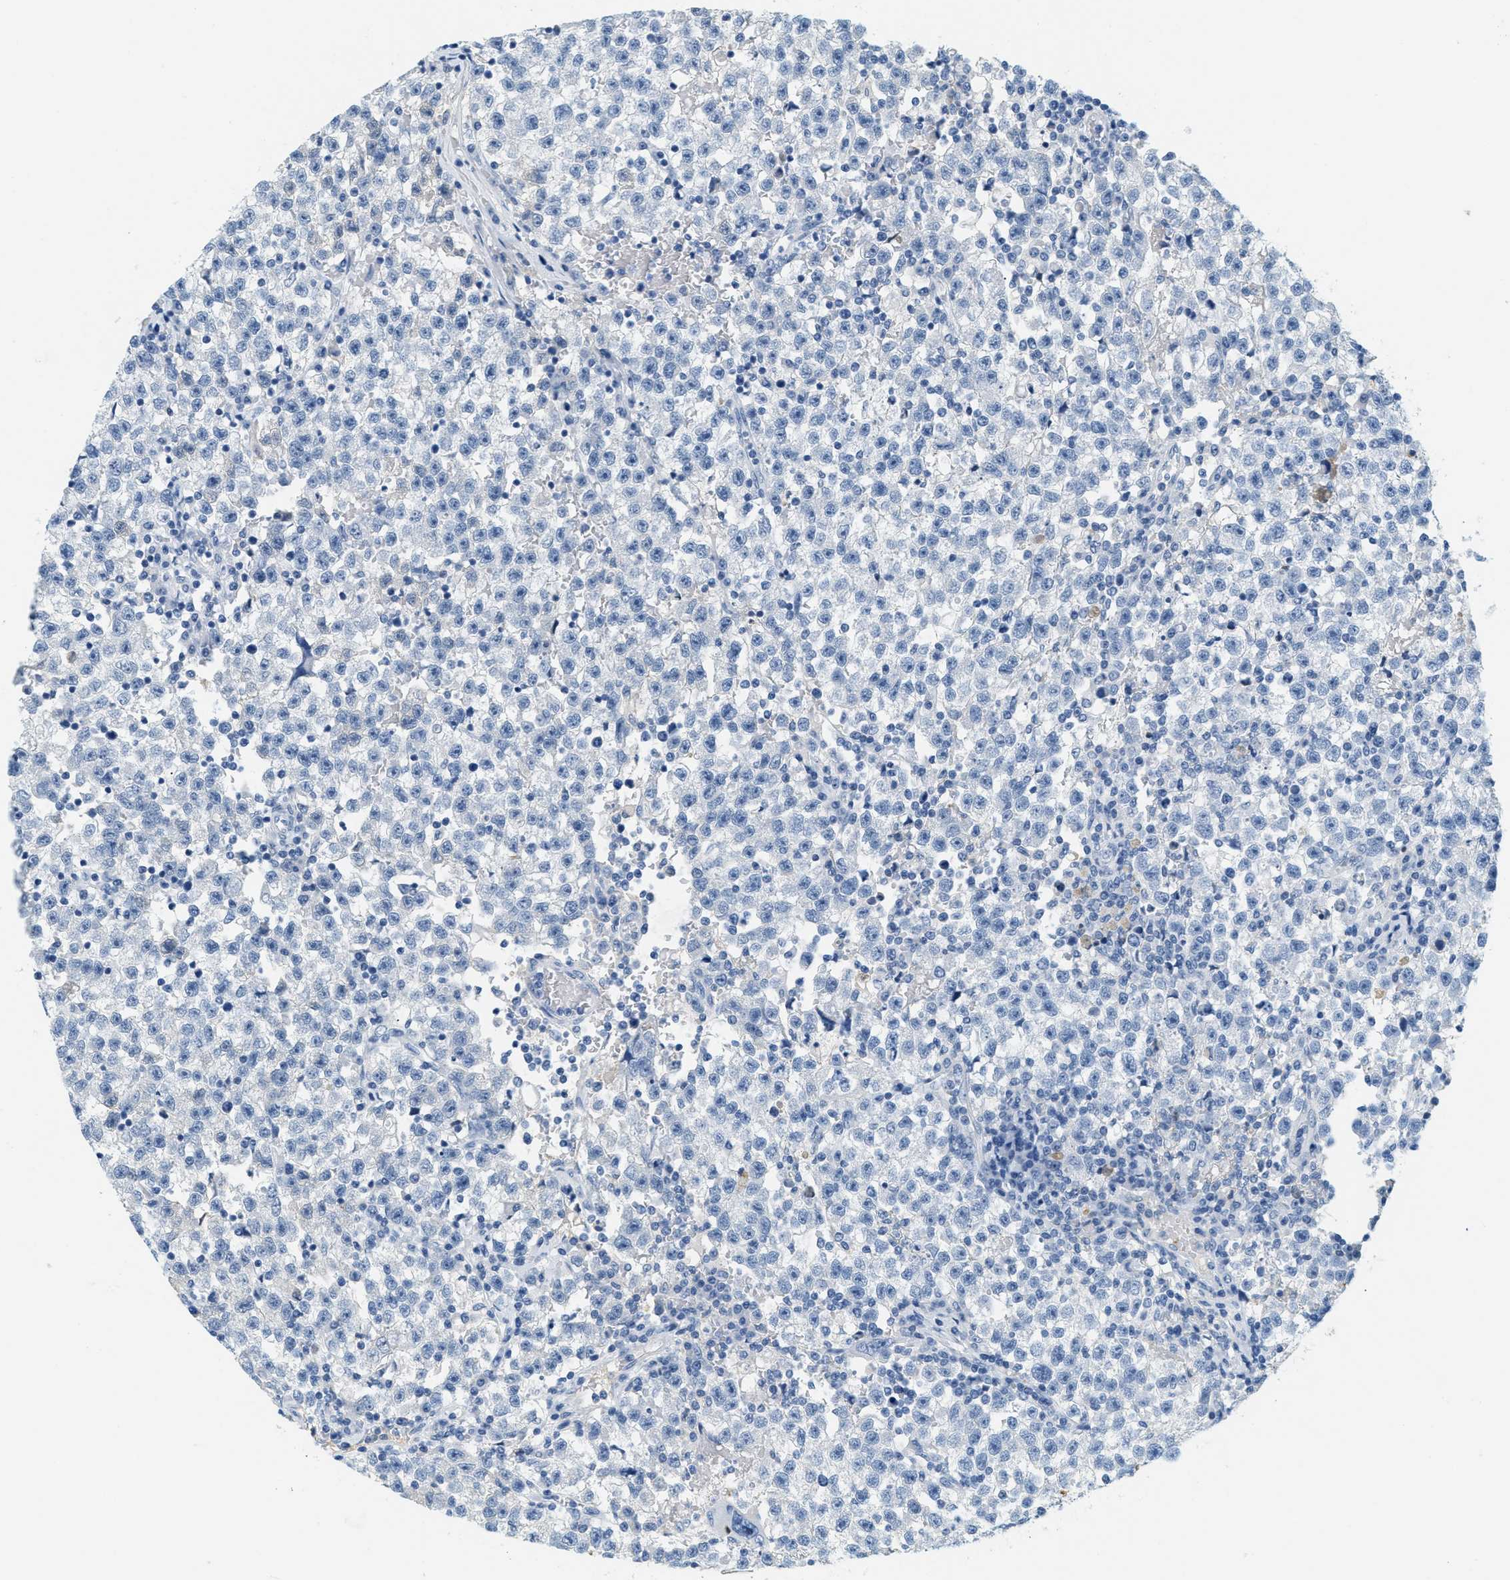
{"staining": {"intensity": "negative", "quantity": "none", "location": "none"}, "tissue": "testis cancer", "cell_type": "Tumor cells", "image_type": "cancer", "snomed": [{"axis": "morphology", "description": "Seminoma, NOS"}, {"axis": "topography", "description": "Testis"}], "caption": "An IHC micrograph of testis cancer (seminoma) is shown. There is no staining in tumor cells of testis cancer (seminoma). (DAB immunohistochemistry (IHC) visualized using brightfield microscopy, high magnification).", "gene": "LCN2", "patient": {"sex": "male", "age": 22}}